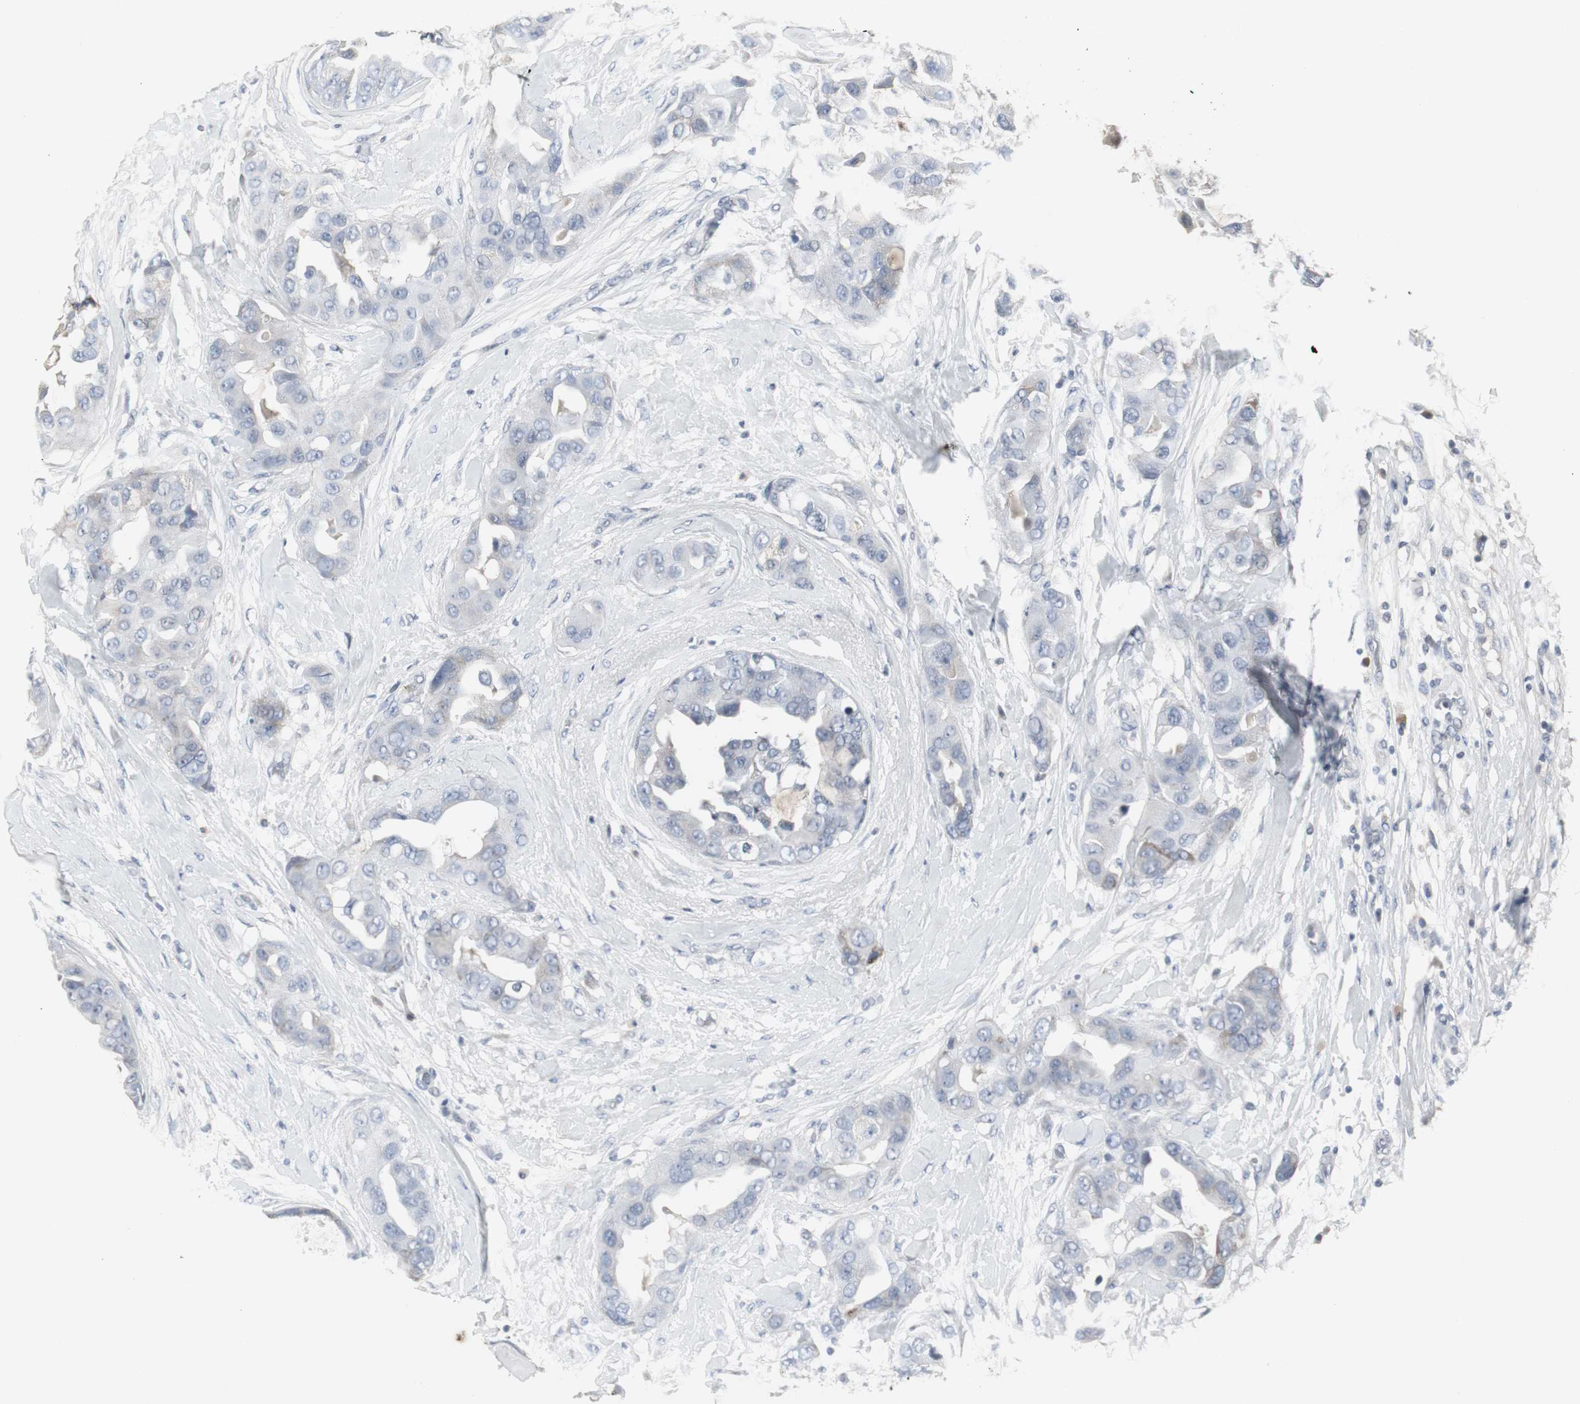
{"staining": {"intensity": "negative", "quantity": "none", "location": "none"}, "tissue": "breast cancer", "cell_type": "Tumor cells", "image_type": "cancer", "snomed": [{"axis": "morphology", "description": "Duct carcinoma"}, {"axis": "topography", "description": "Breast"}], "caption": "Immunohistochemistry micrograph of neoplastic tissue: human breast cancer stained with DAB (3,3'-diaminobenzidine) displays no significant protein staining in tumor cells.", "gene": "ACAA1", "patient": {"sex": "female", "age": 40}}